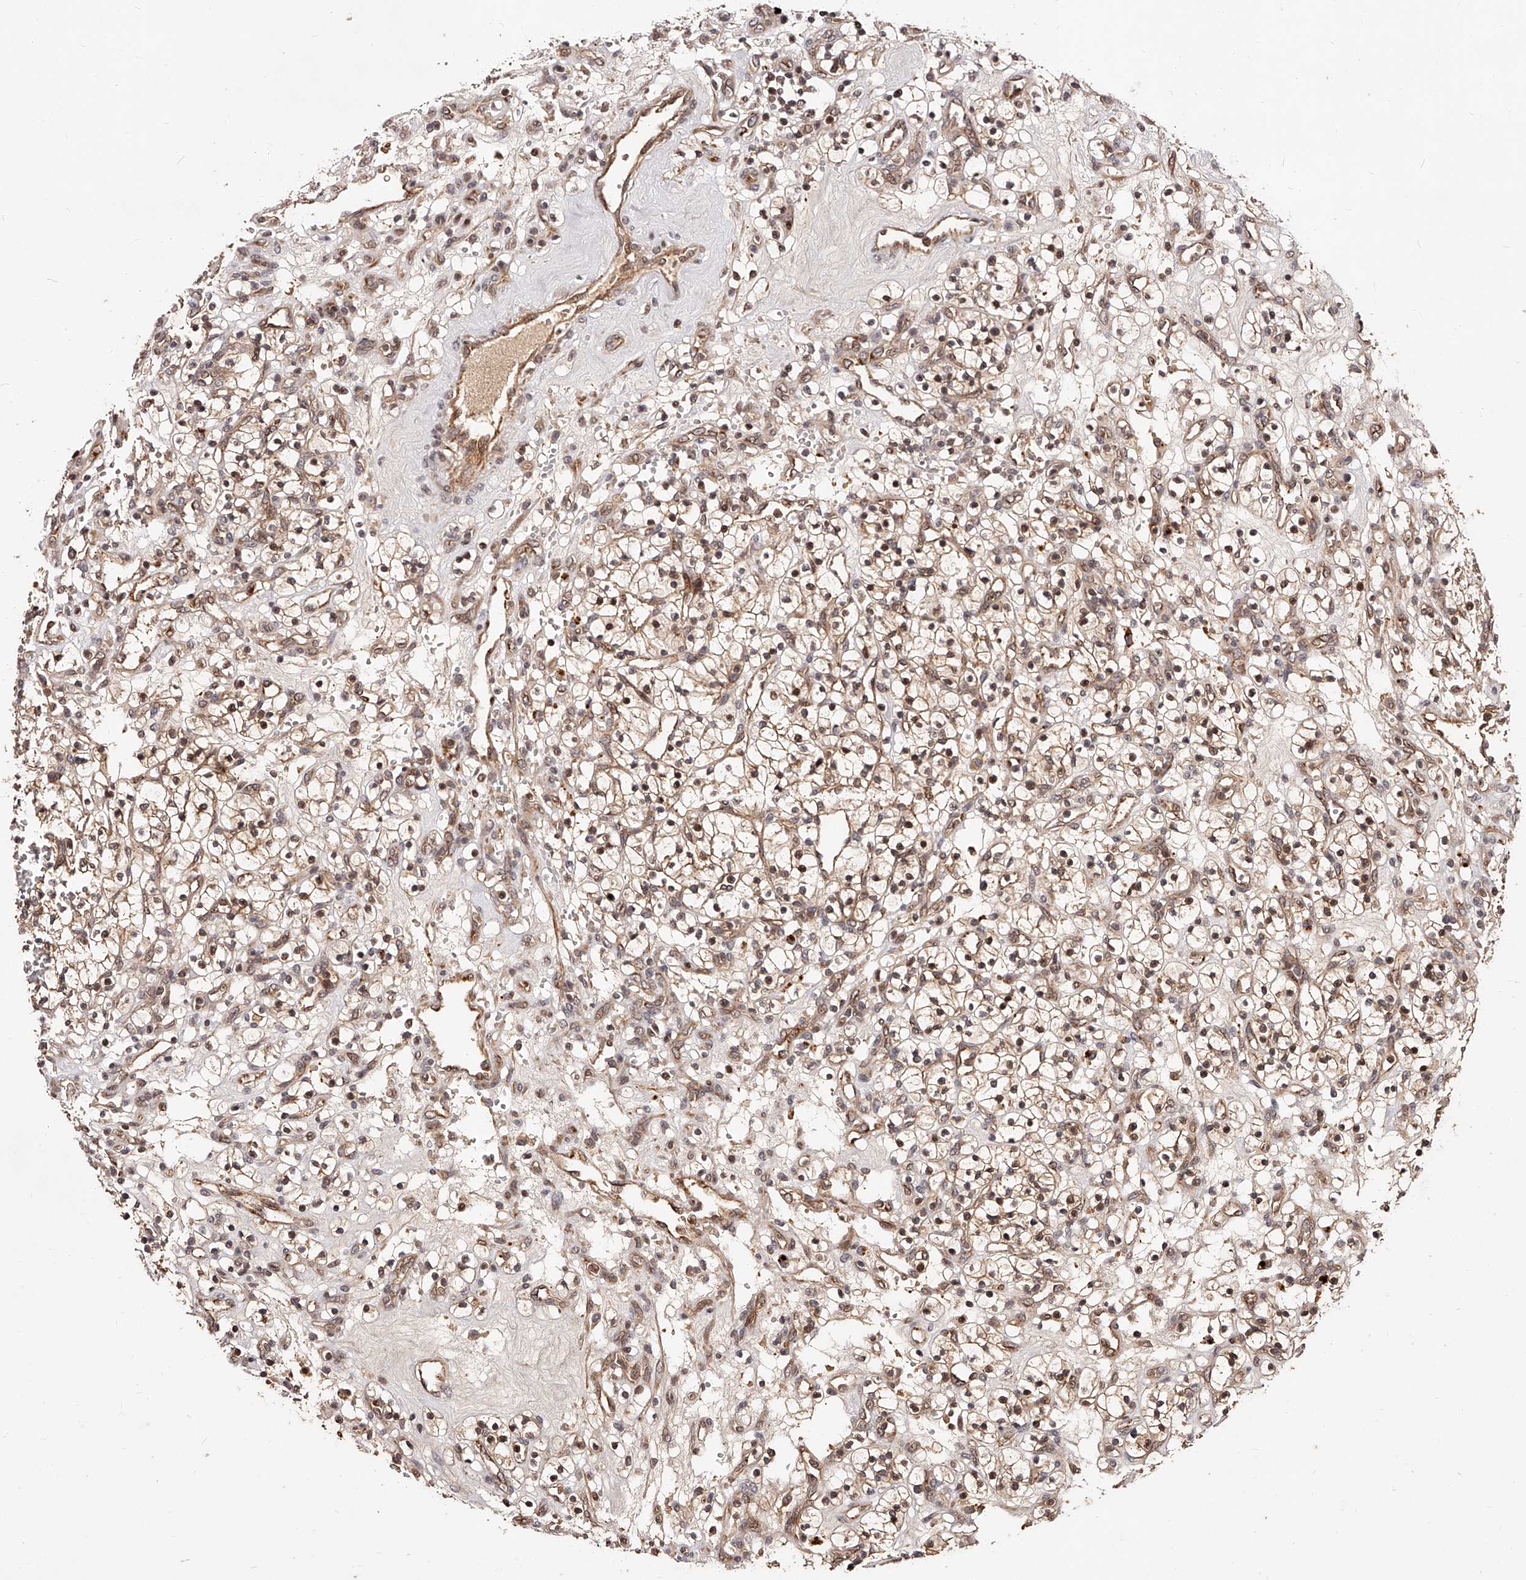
{"staining": {"intensity": "moderate", "quantity": ">75%", "location": "cytoplasmic/membranous,nuclear"}, "tissue": "renal cancer", "cell_type": "Tumor cells", "image_type": "cancer", "snomed": [{"axis": "morphology", "description": "Adenocarcinoma, NOS"}, {"axis": "topography", "description": "Kidney"}], "caption": "Renal adenocarcinoma stained with a protein marker exhibits moderate staining in tumor cells.", "gene": "CUL7", "patient": {"sex": "female", "age": 57}}